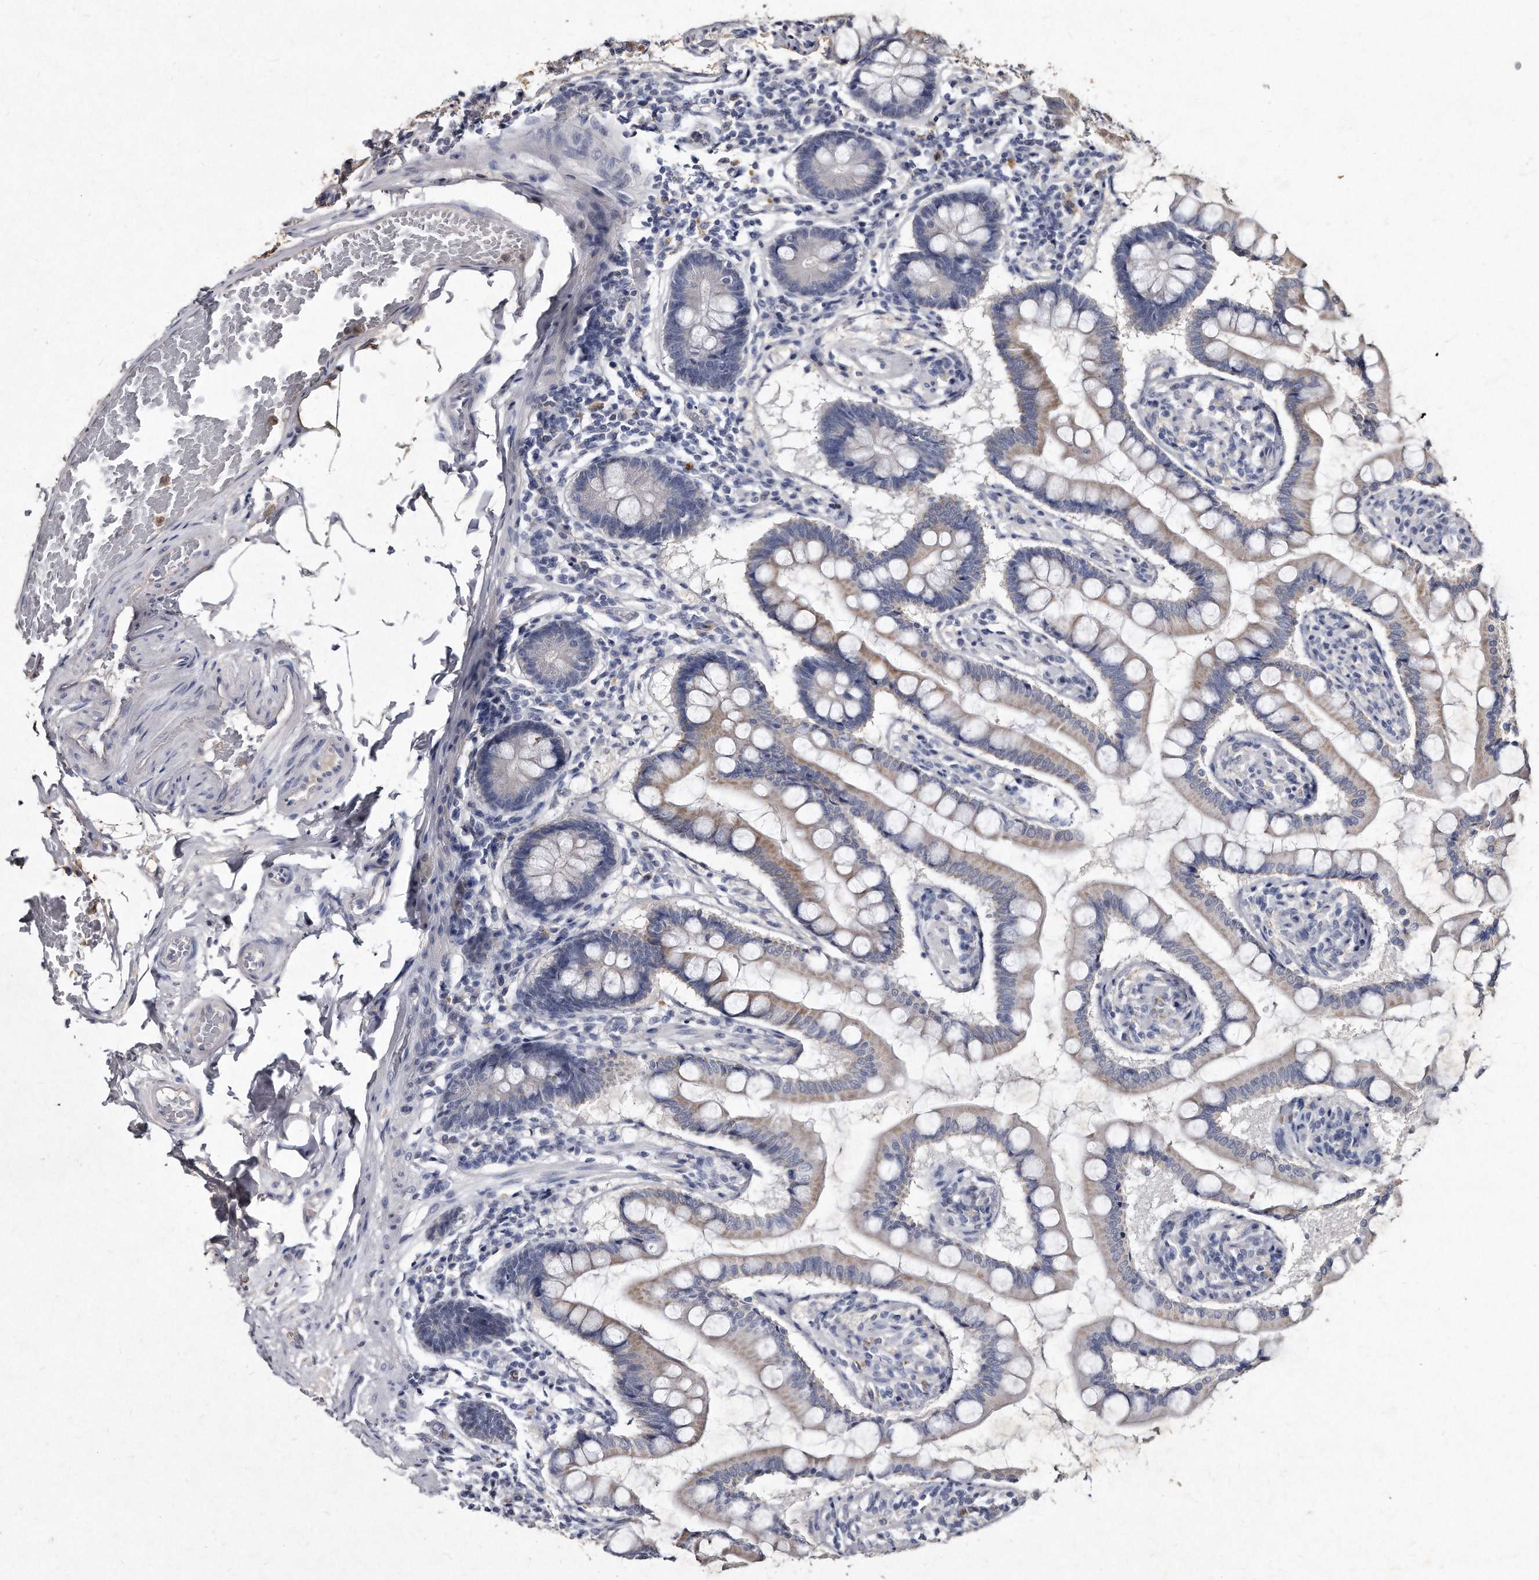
{"staining": {"intensity": "moderate", "quantity": "<25%", "location": "cytoplasmic/membranous"}, "tissue": "small intestine", "cell_type": "Glandular cells", "image_type": "normal", "snomed": [{"axis": "morphology", "description": "Normal tissue, NOS"}, {"axis": "topography", "description": "Small intestine"}], "caption": "Protein analysis of normal small intestine displays moderate cytoplasmic/membranous expression in approximately <25% of glandular cells. The staining is performed using DAB brown chromogen to label protein expression. The nuclei are counter-stained blue using hematoxylin.", "gene": "KLHDC3", "patient": {"sex": "male", "age": 41}}